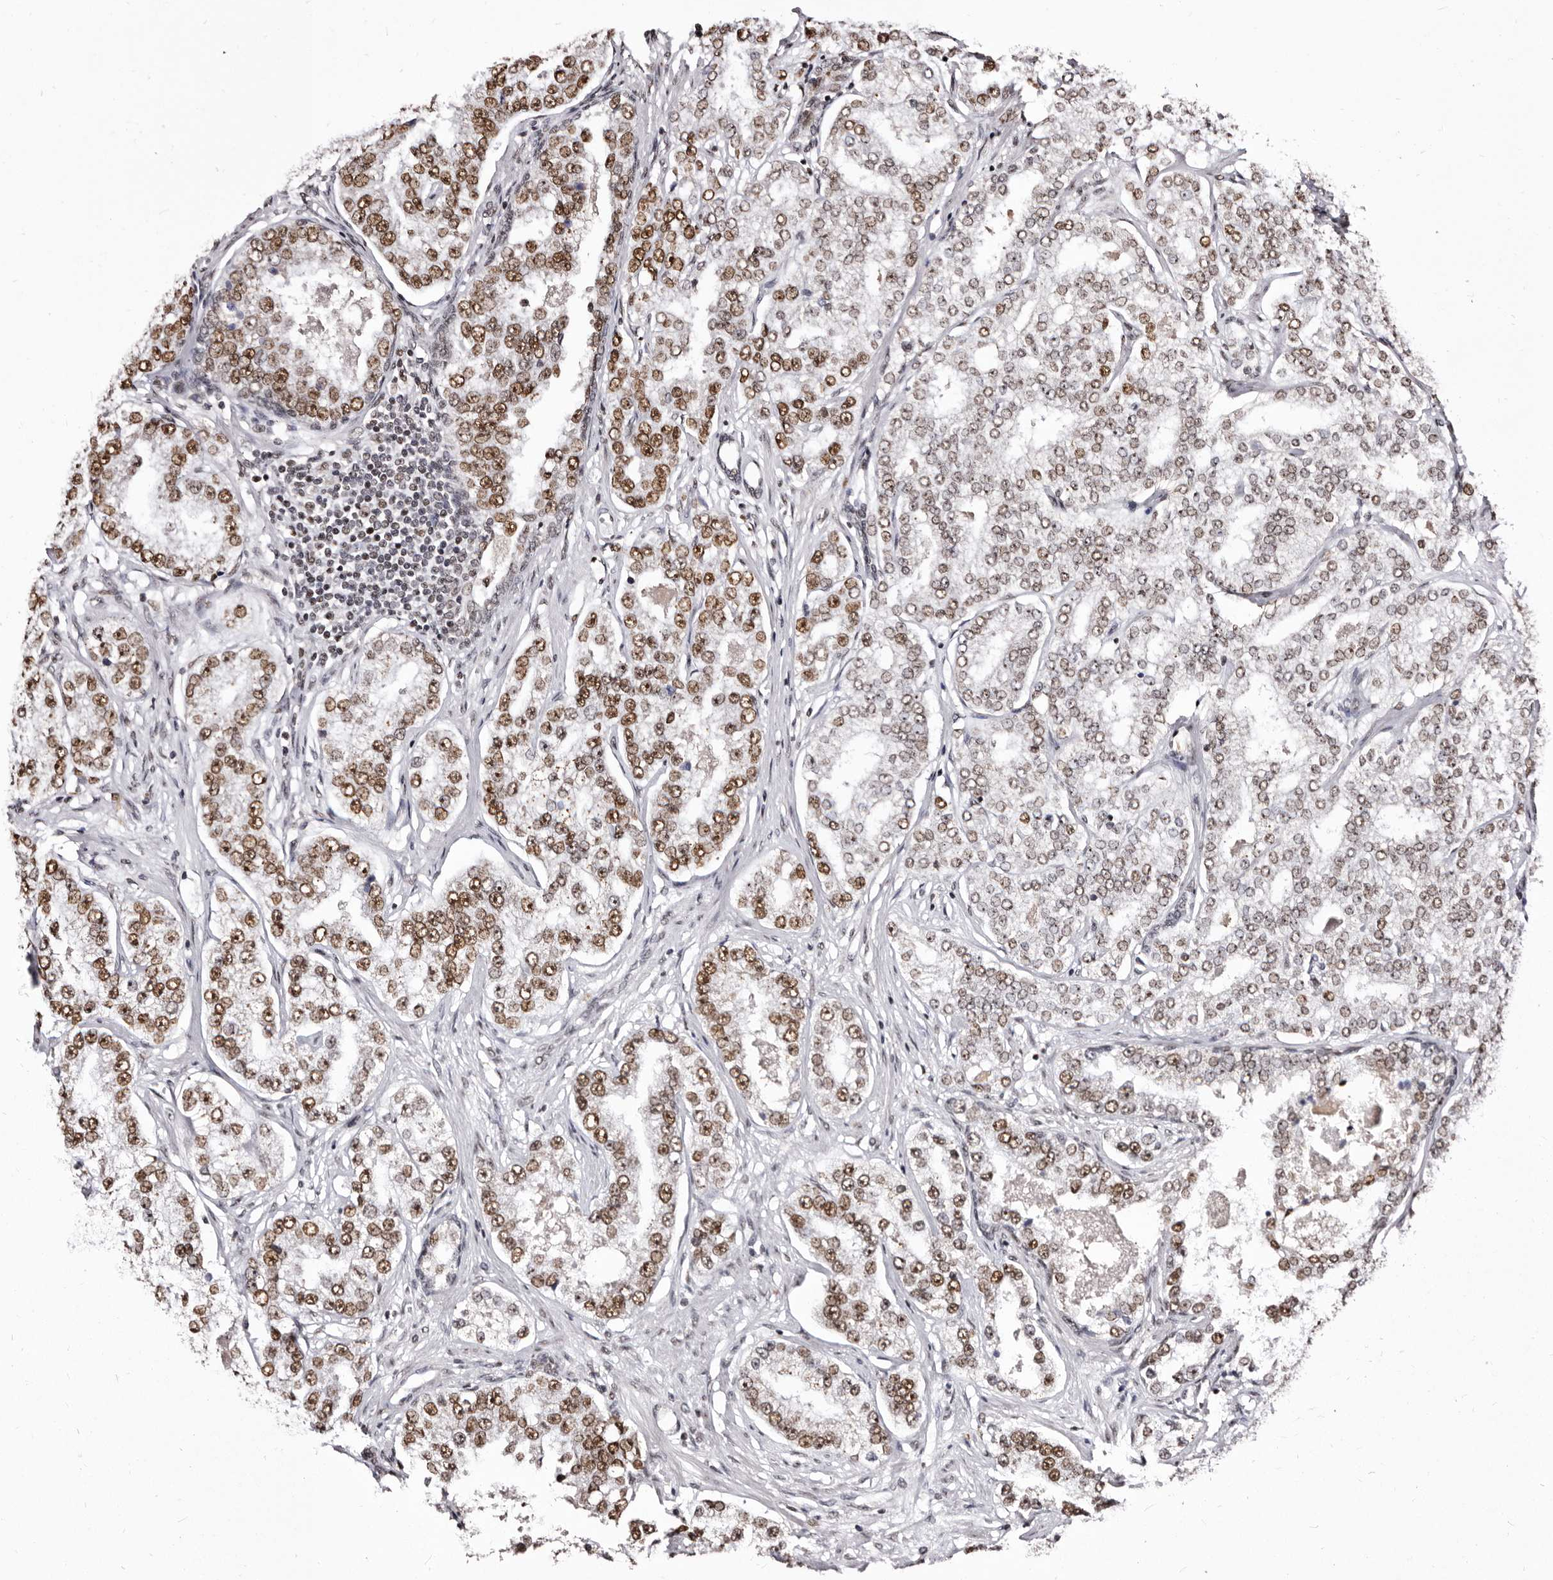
{"staining": {"intensity": "moderate", "quantity": ">75%", "location": "nuclear"}, "tissue": "prostate cancer", "cell_type": "Tumor cells", "image_type": "cancer", "snomed": [{"axis": "morphology", "description": "Normal tissue, NOS"}, {"axis": "morphology", "description": "Adenocarcinoma, High grade"}, {"axis": "topography", "description": "Prostate"}], "caption": "This image shows IHC staining of human prostate cancer (adenocarcinoma (high-grade)), with medium moderate nuclear staining in about >75% of tumor cells.", "gene": "ANAPC11", "patient": {"sex": "male", "age": 83}}